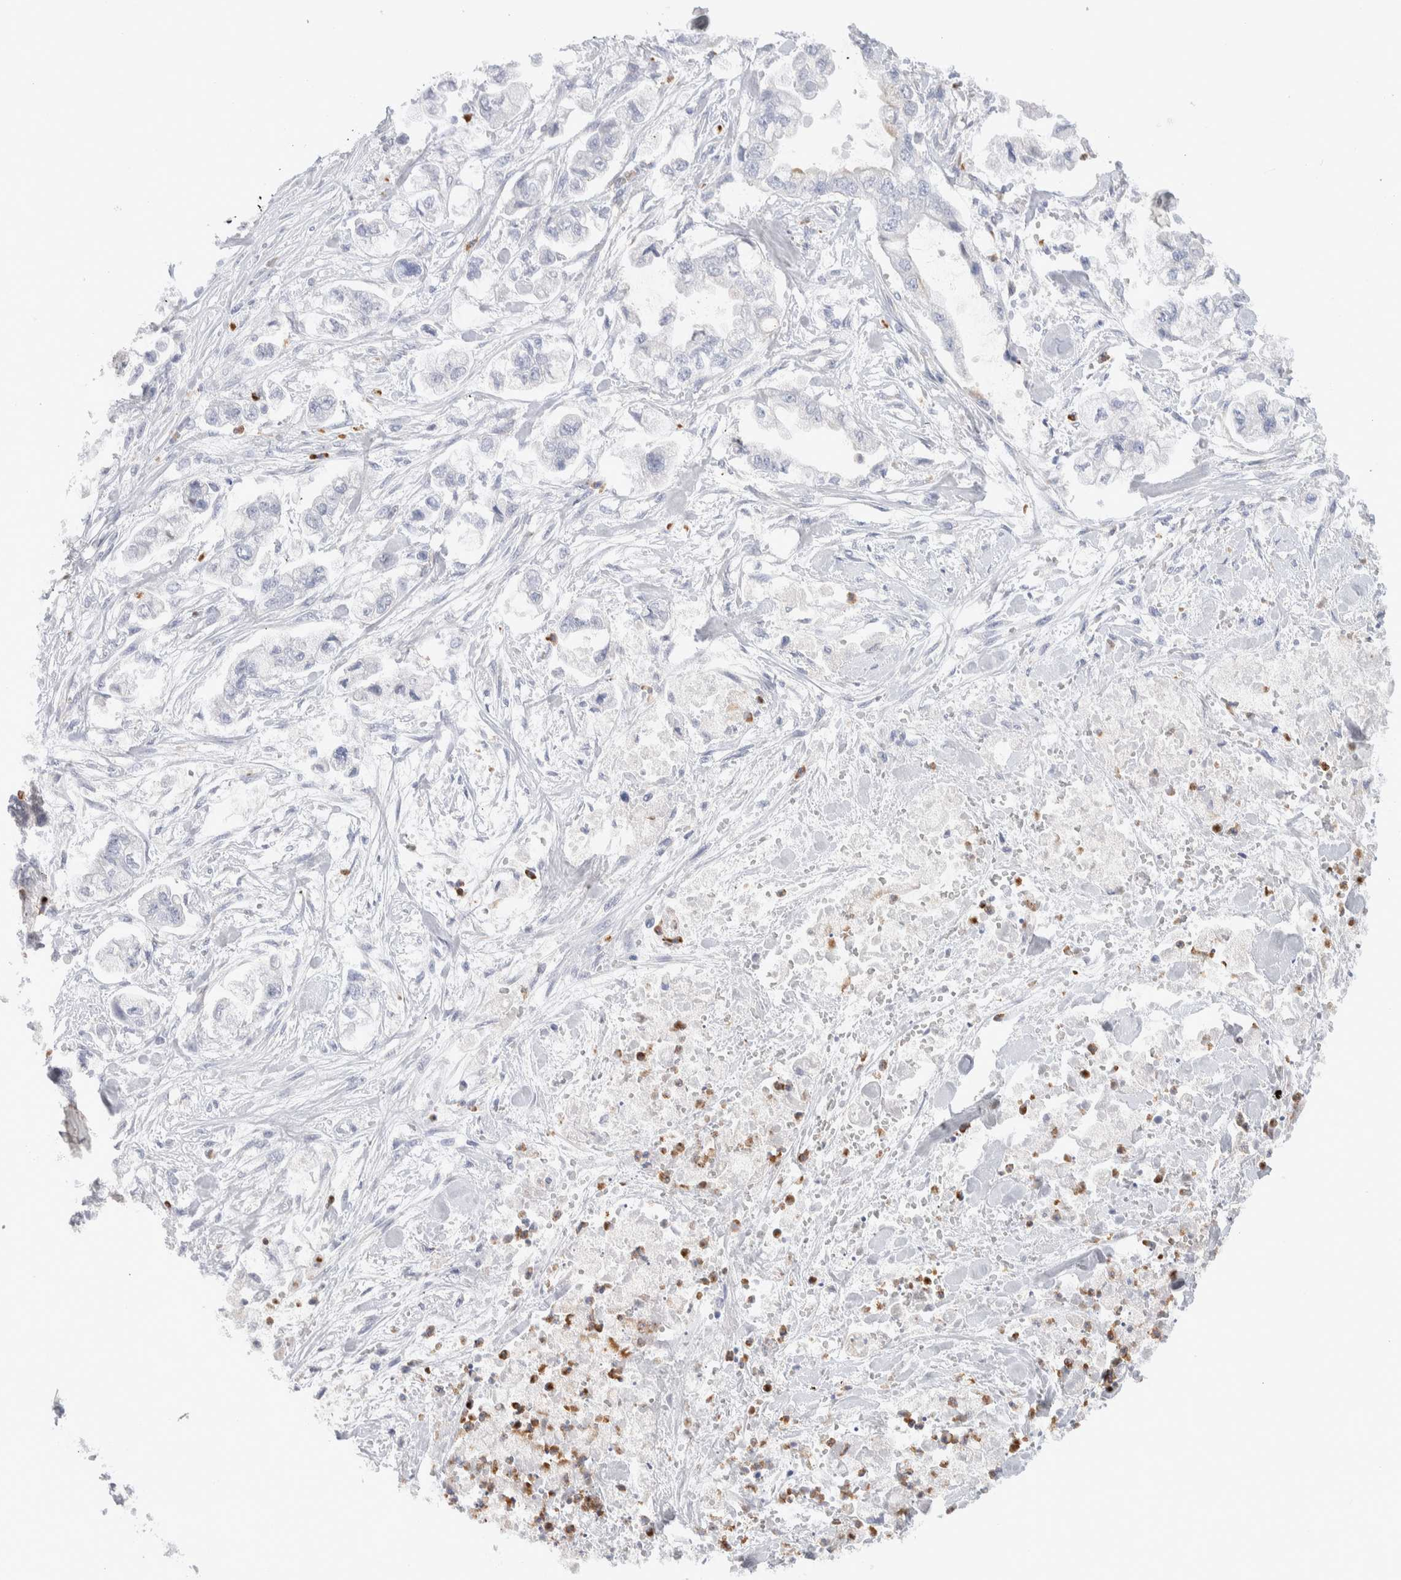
{"staining": {"intensity": "negative", "quantity": "none", "location": "none"}, "tissue": "stomach cancer", "cell_type": "Tumor cells", "image_type": "cancer", "snomed": [{"axis": "morphology", "description": "Normal tissue, NOS"}, {"axis": "morphology", "description": "Adenocarcinoma, NOS"}, {"axis": "topography", "description": "Stomach"}], "caption": "The IHC micrograph has no significant positivity in tumor cells of adenocarcinoma (stomach) tissue.", "gene": "SEPTIN4", "patient": {"sex": "male", "age": 62}}